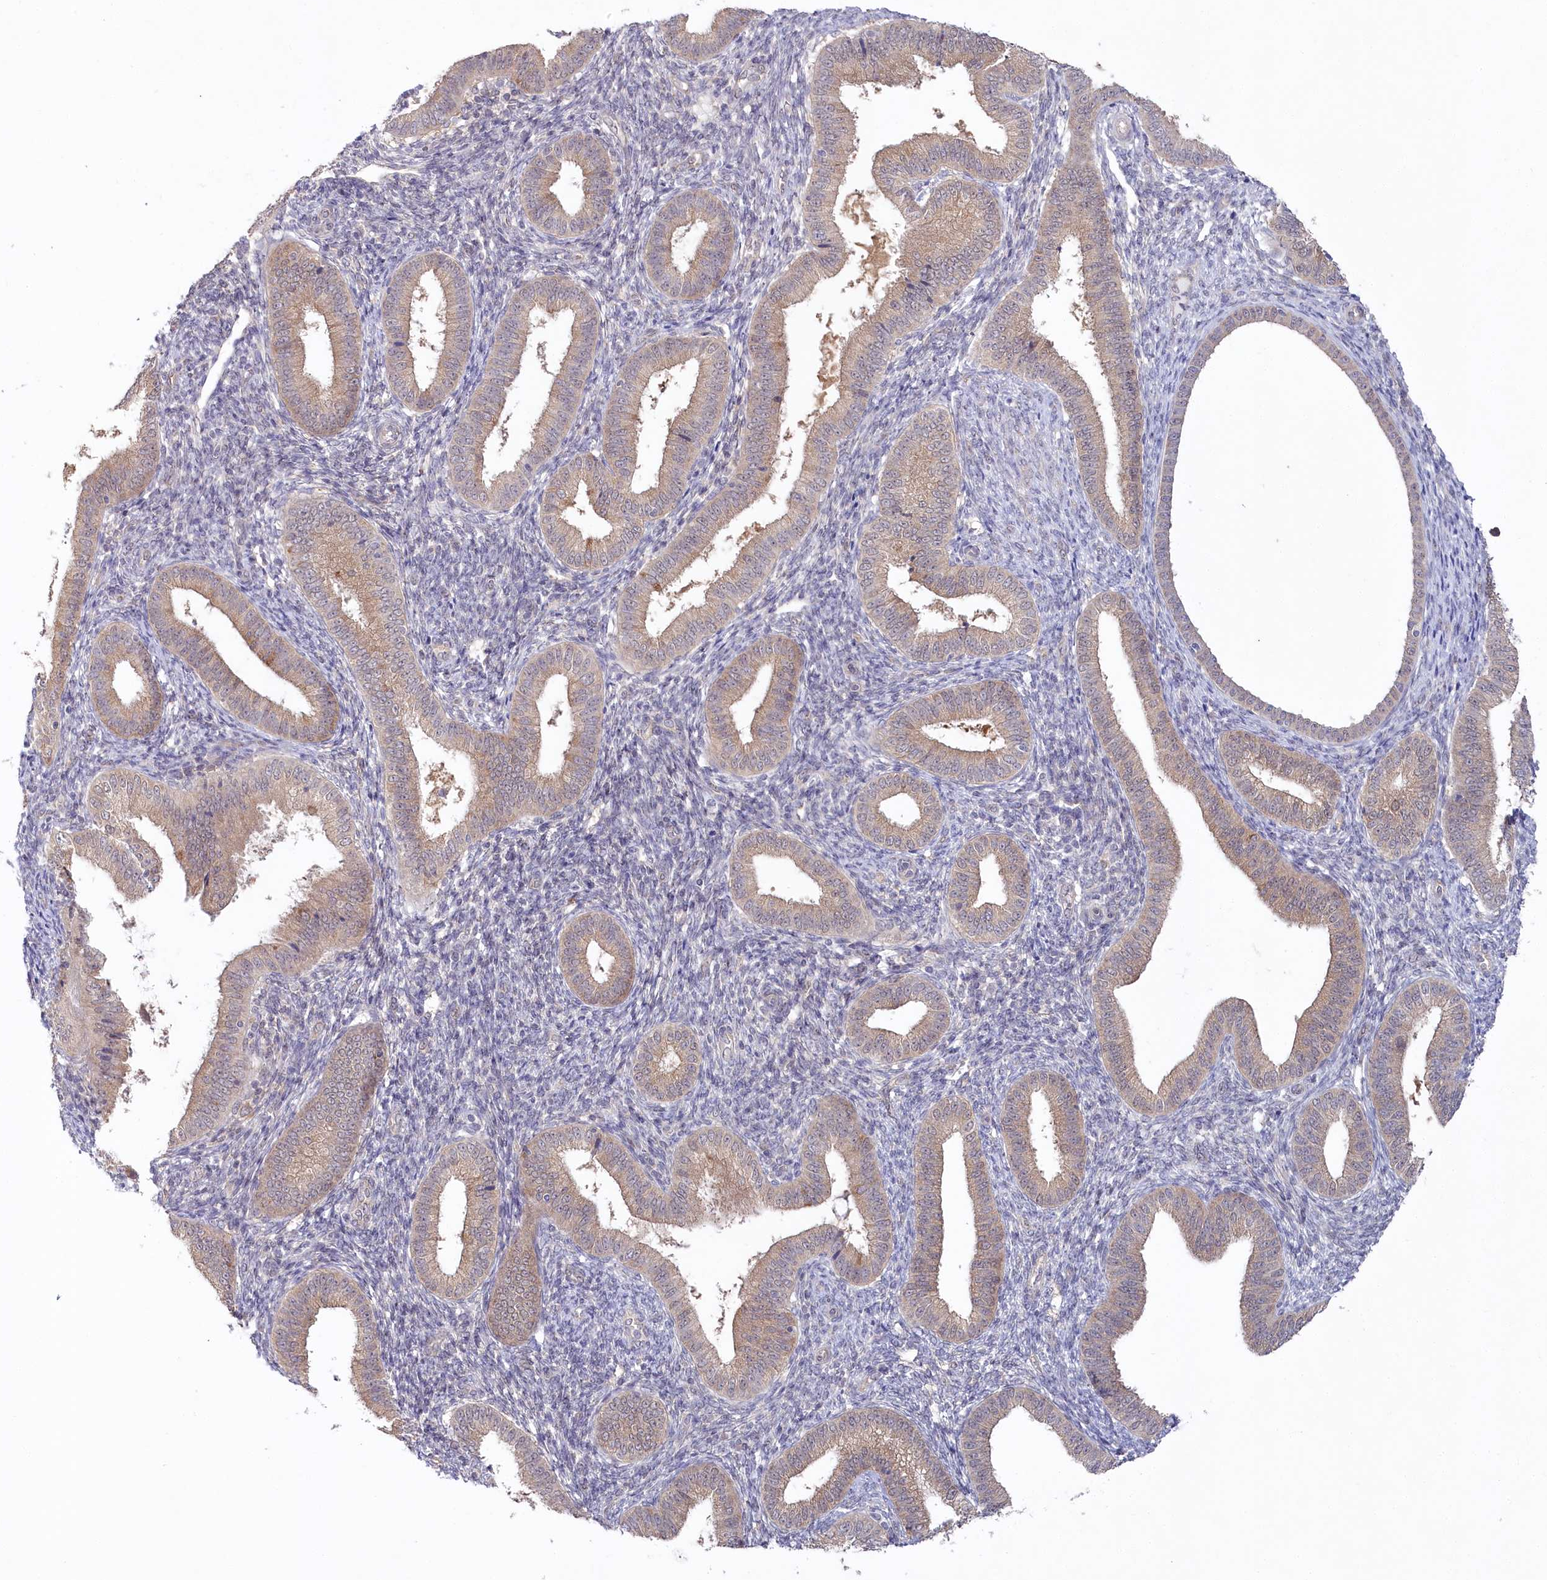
{"staining": {"intensity": "negative", "quantity": "none", "location": "none"}, "tissue": "endometrium", "cell_type": "Cells in endometrial stroma", "image_type": "normal", "snomed": [{"axis": "morphology", "description": "Normal tissue, NOS"}, {"axis": "topography", "description": "Endometrium"}], "caption": "The image displays no significant staining in cells in endometrial stroma of endometrium. The staining is performed using DAB (3,3'-diaminobenzidine) brown chromogen with nuclei counter-stained in using hematoxylin.", "gene": "AAMDC", "patient": {"sex": "female", "age": 39}}